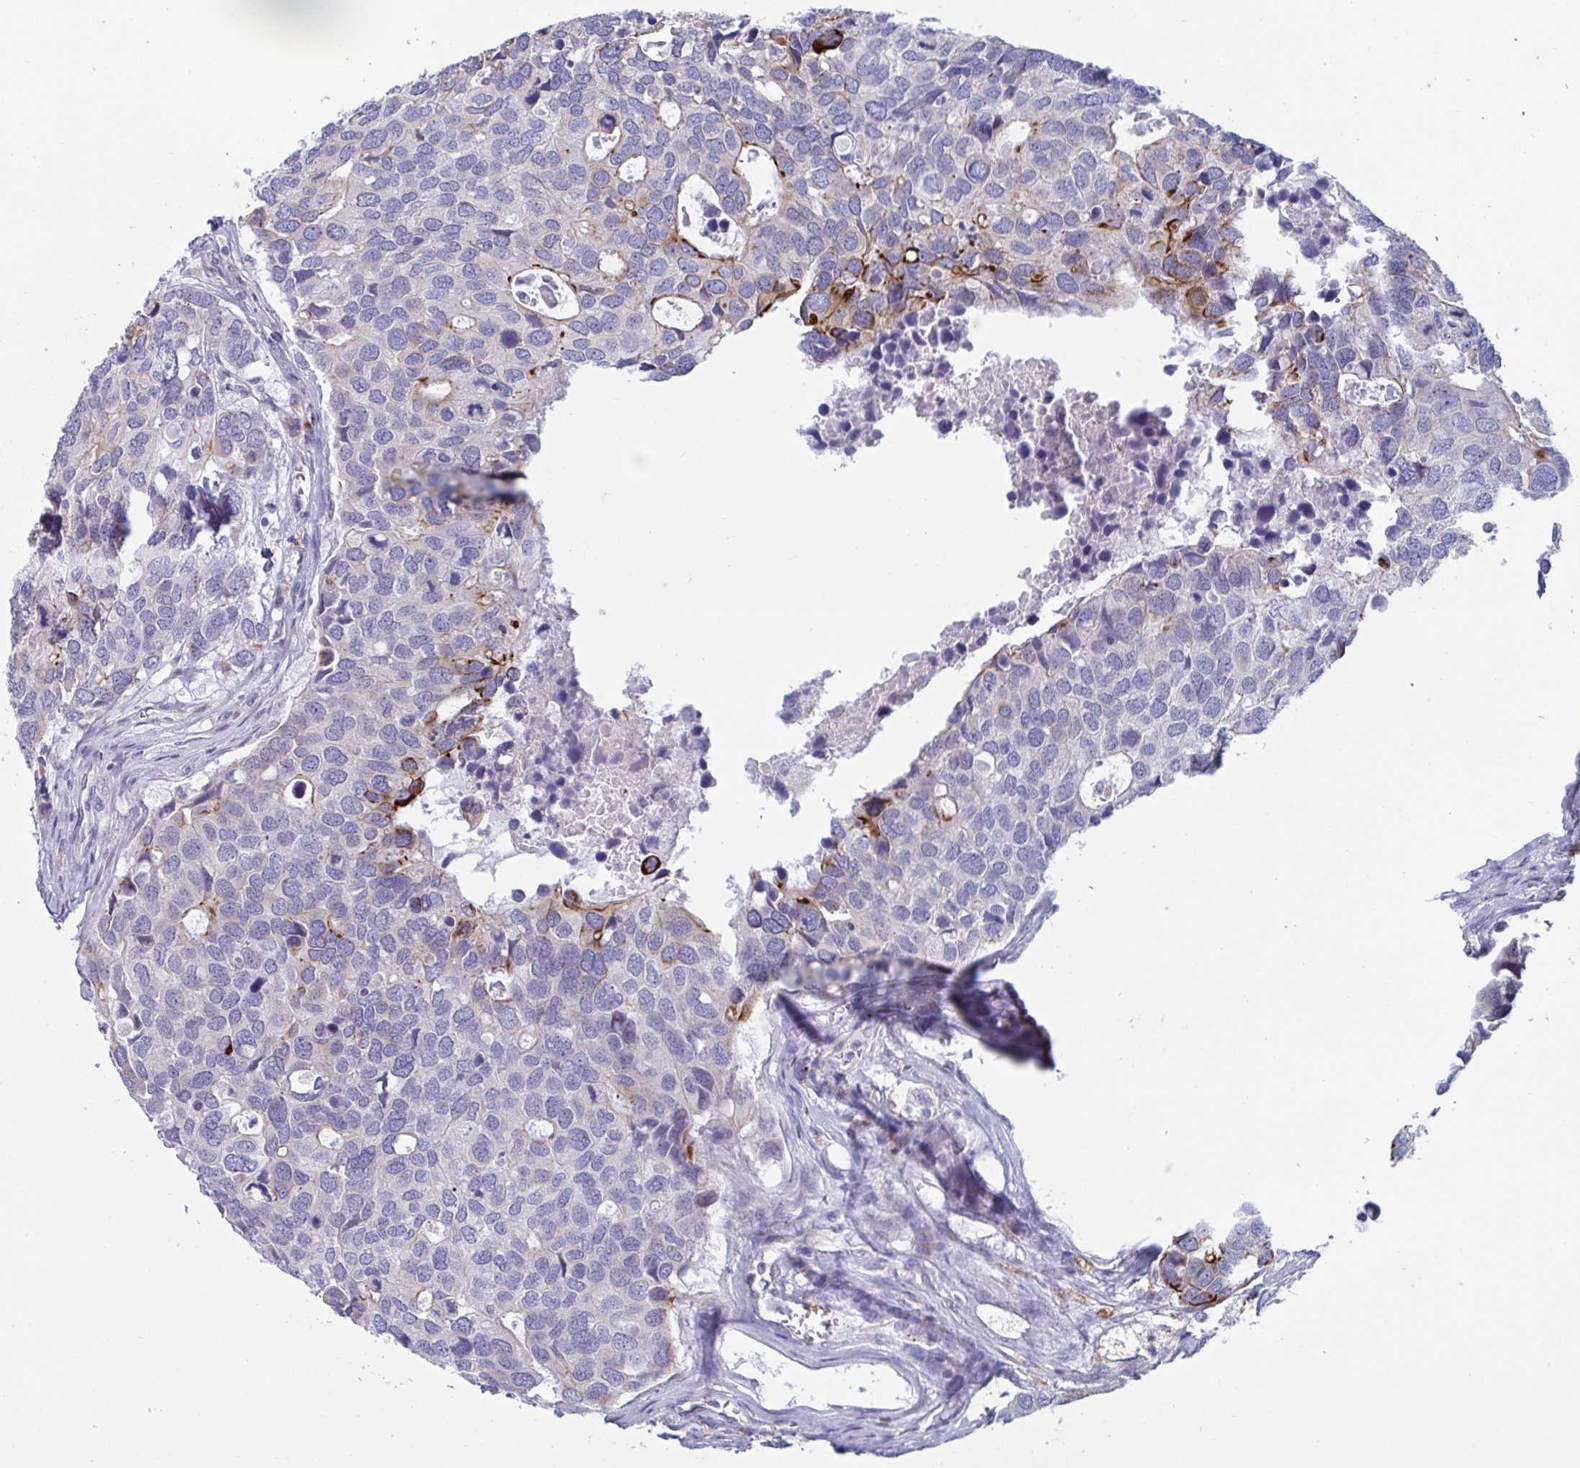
{"staining": {"intensity": "moderate", "quantity": "<25%", "location": "cytoplasmic/membranous"}, "tissue": "breast cancer", "cell_type": "Tumor cells", "image_type": "cancer", "snomed": [{"axis": "morphology", "description": "Duct carcinoma"}, {"axis": "topography", "description": "Breast"}], "caption": "About <25% of tumor cells in breast cancer reveal moderate cytoplasmic/membranous protein positivity as visualized by brown immunohistochemical staining.", "gene": "TAS2R38", "patient": {"sex": "female", "age": 83}}